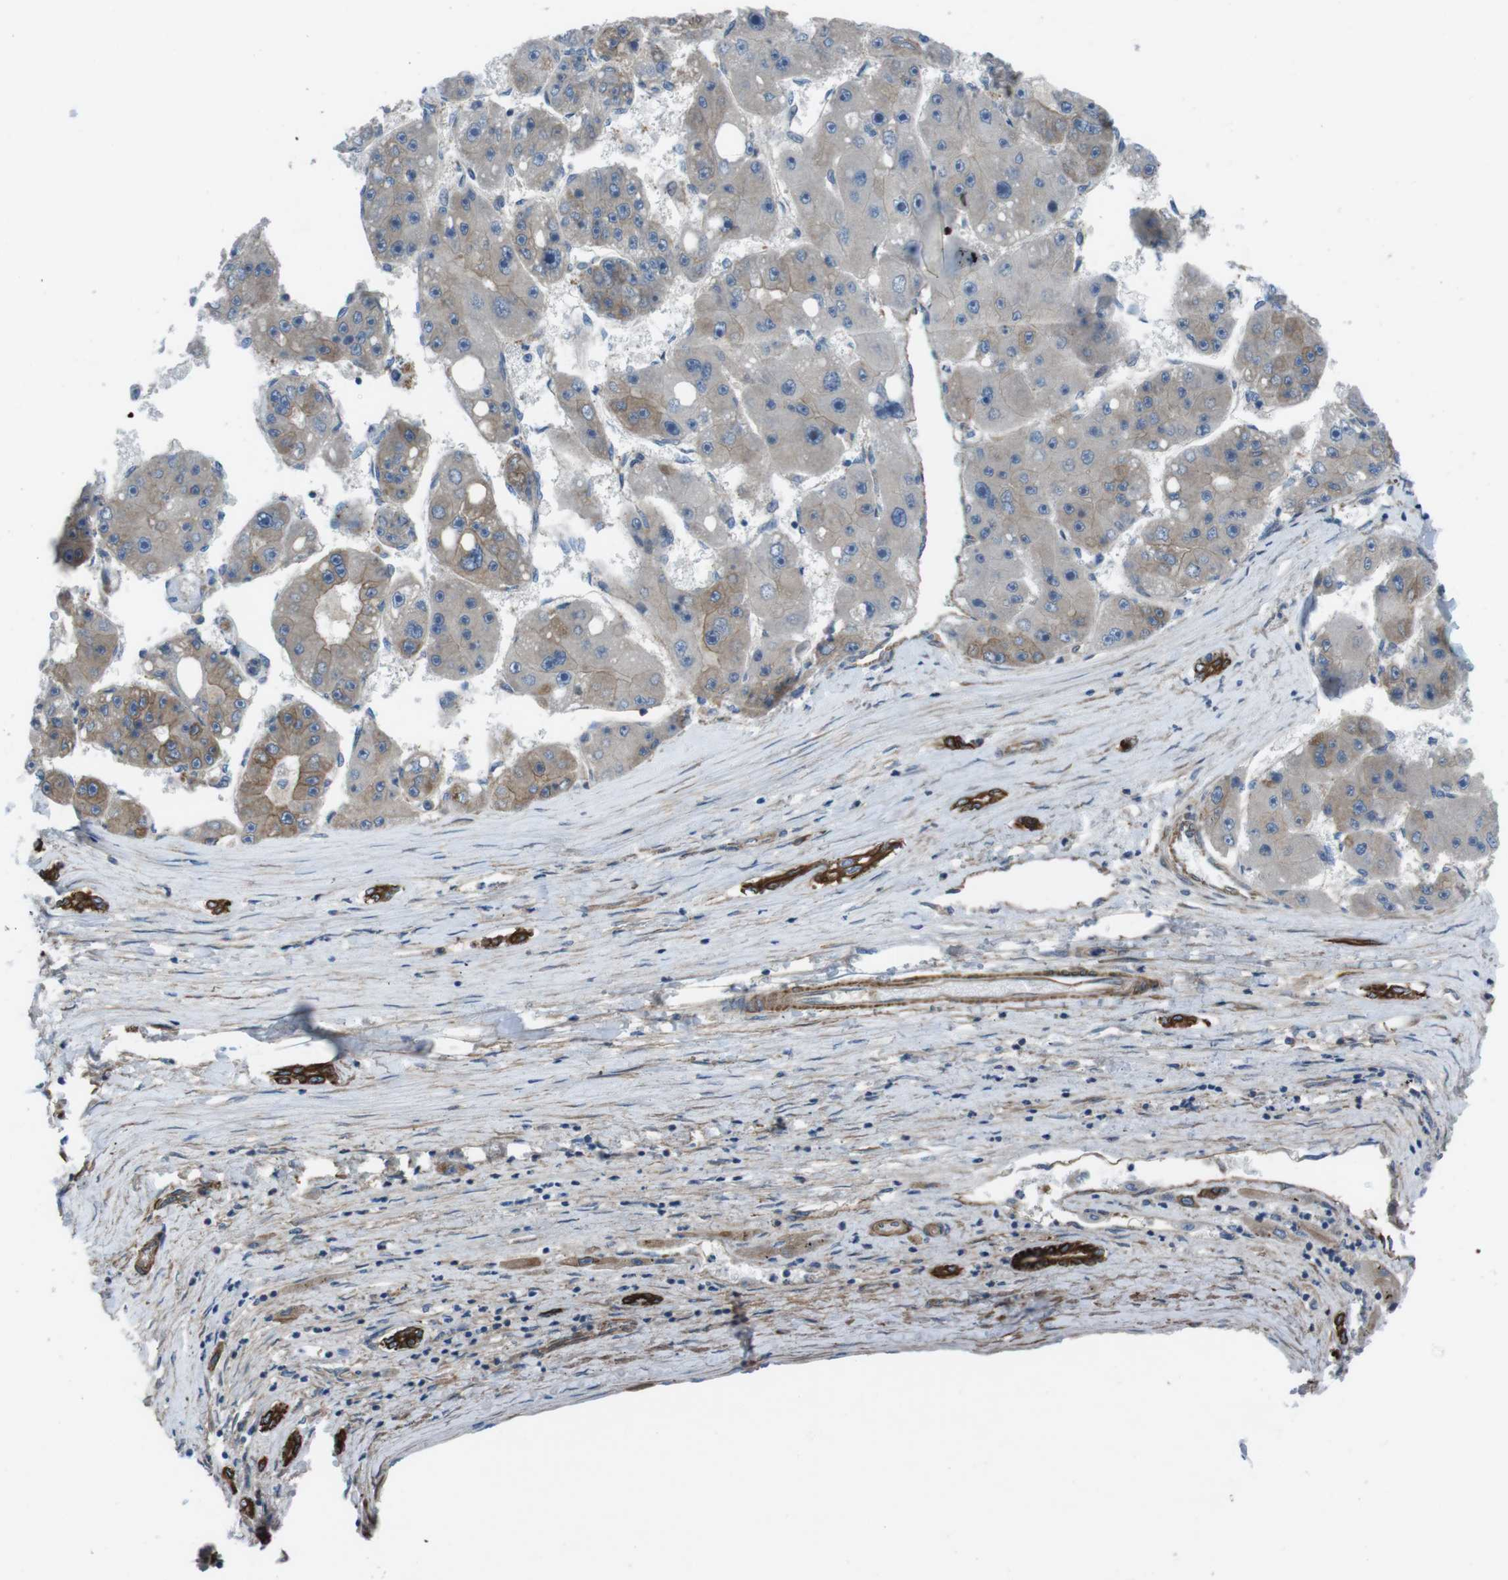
{"staining": {"intensity": "weak", "quantity": "<25%", "location": "cytoplasmic/membranous"}, "tissue": "liver cancer", "cell_type": "Tumor cells", "image_type": "cancer", "snomed": [{"axis": "morphology", "description": "Carcinoma, Hepatocellular, NOS"}, {"axis": "topography", "description": "Liver"}], "caption": "This is an immunohistochemistry (IHC) micrograph of liver cancer (hepatocellular carcinoma). There is no staining in tumor cells.", "gene": "FAM174B", "patient": {"sex": "female", "age": 61}}